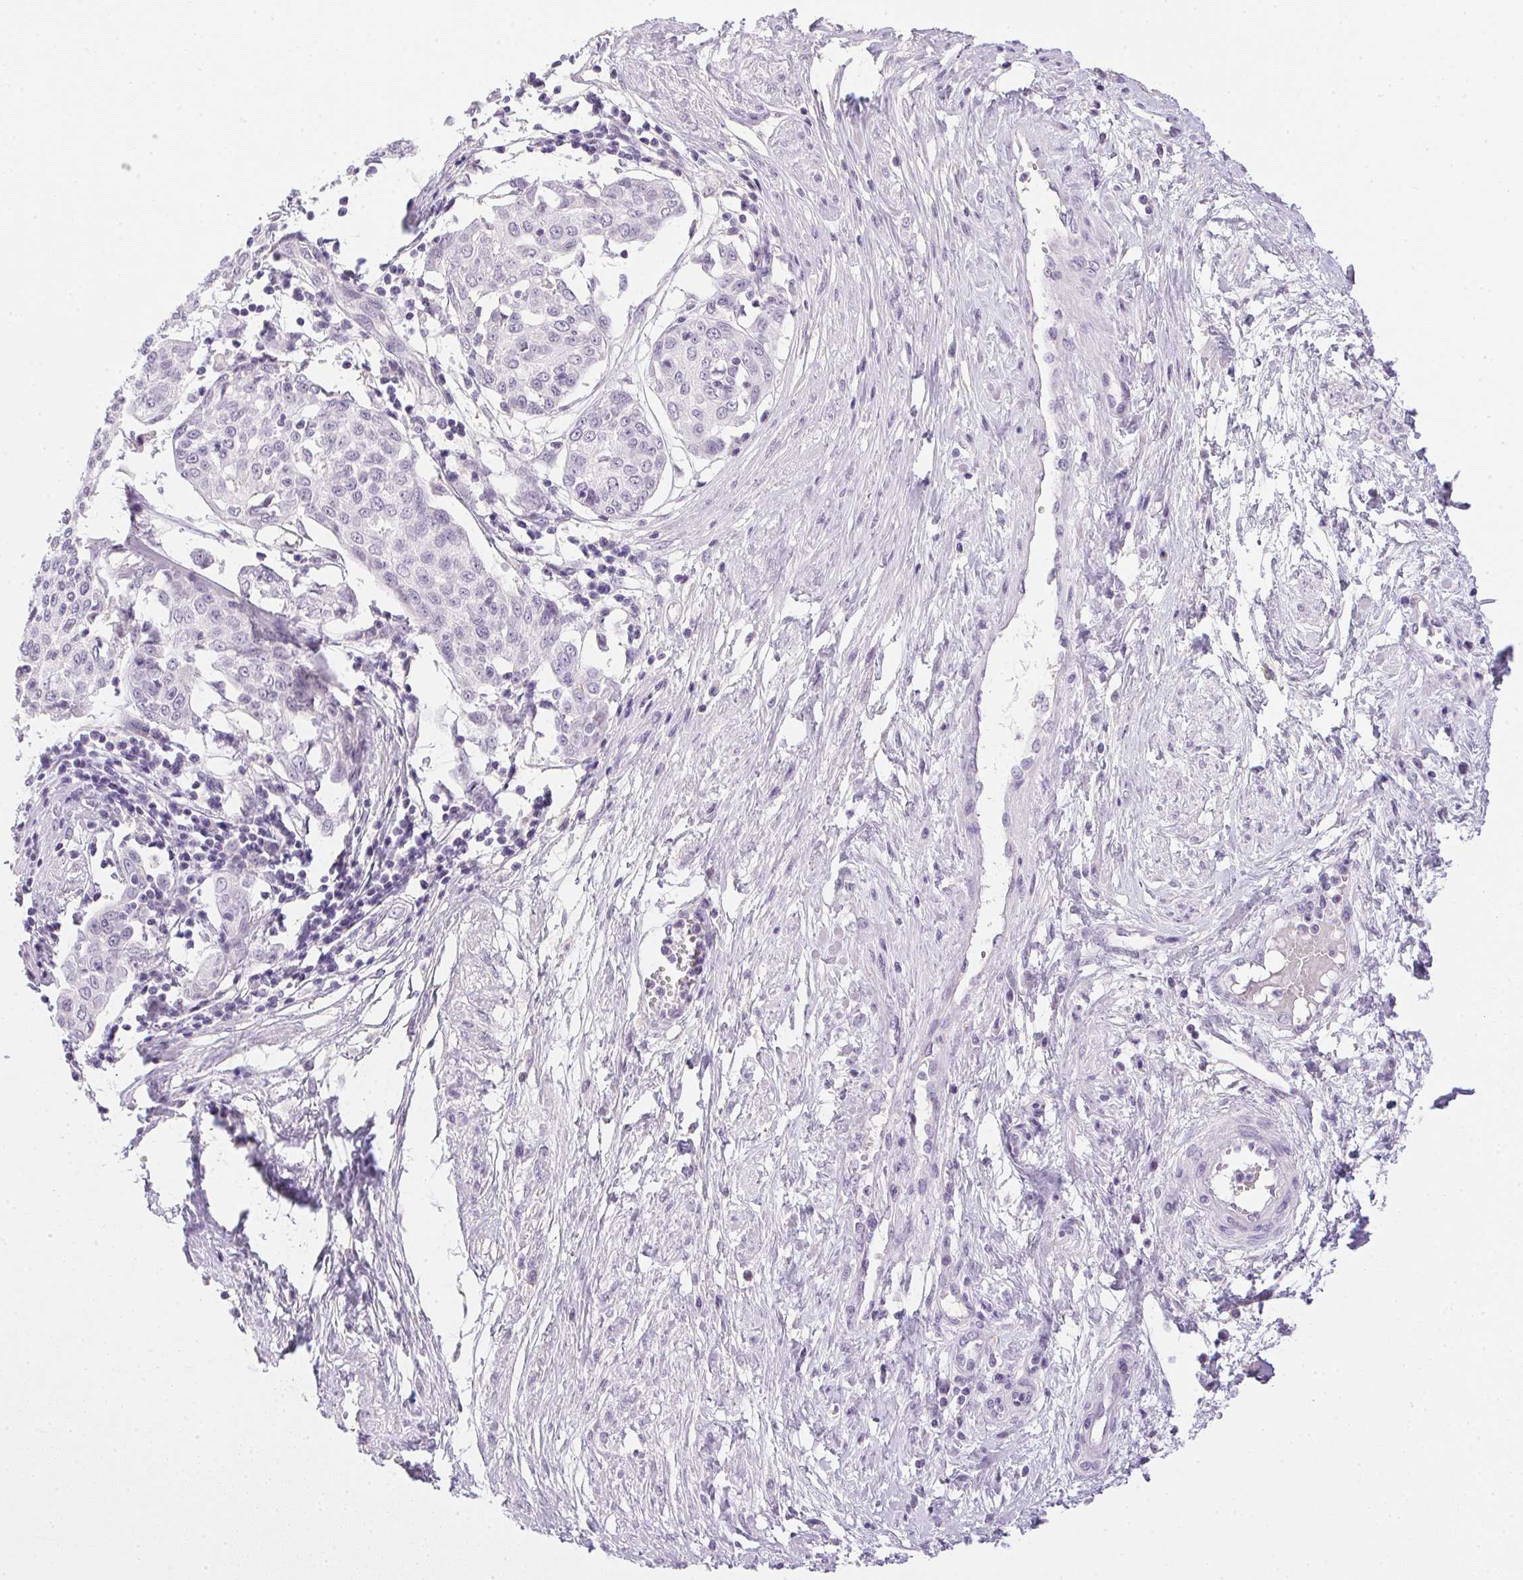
{"staining": {"intensity": "negative", "quantity": "none", "location": "none"}, "tissue": "cervical cancer", "cell_type": "Tumor cells", "image_type": "cancer", "snomed": [{"axis": "morphology", "description": "Squamous cell carcinoma, NOS"}, {"axis": "topography", "description": "Cervix"}], "caption": "Histopathology image shows no significant protein expression in tumor cells of squamous cell carcinoma (cervical).", "gene": "PRL", "patient": {"sex": "female", "age": 34}}